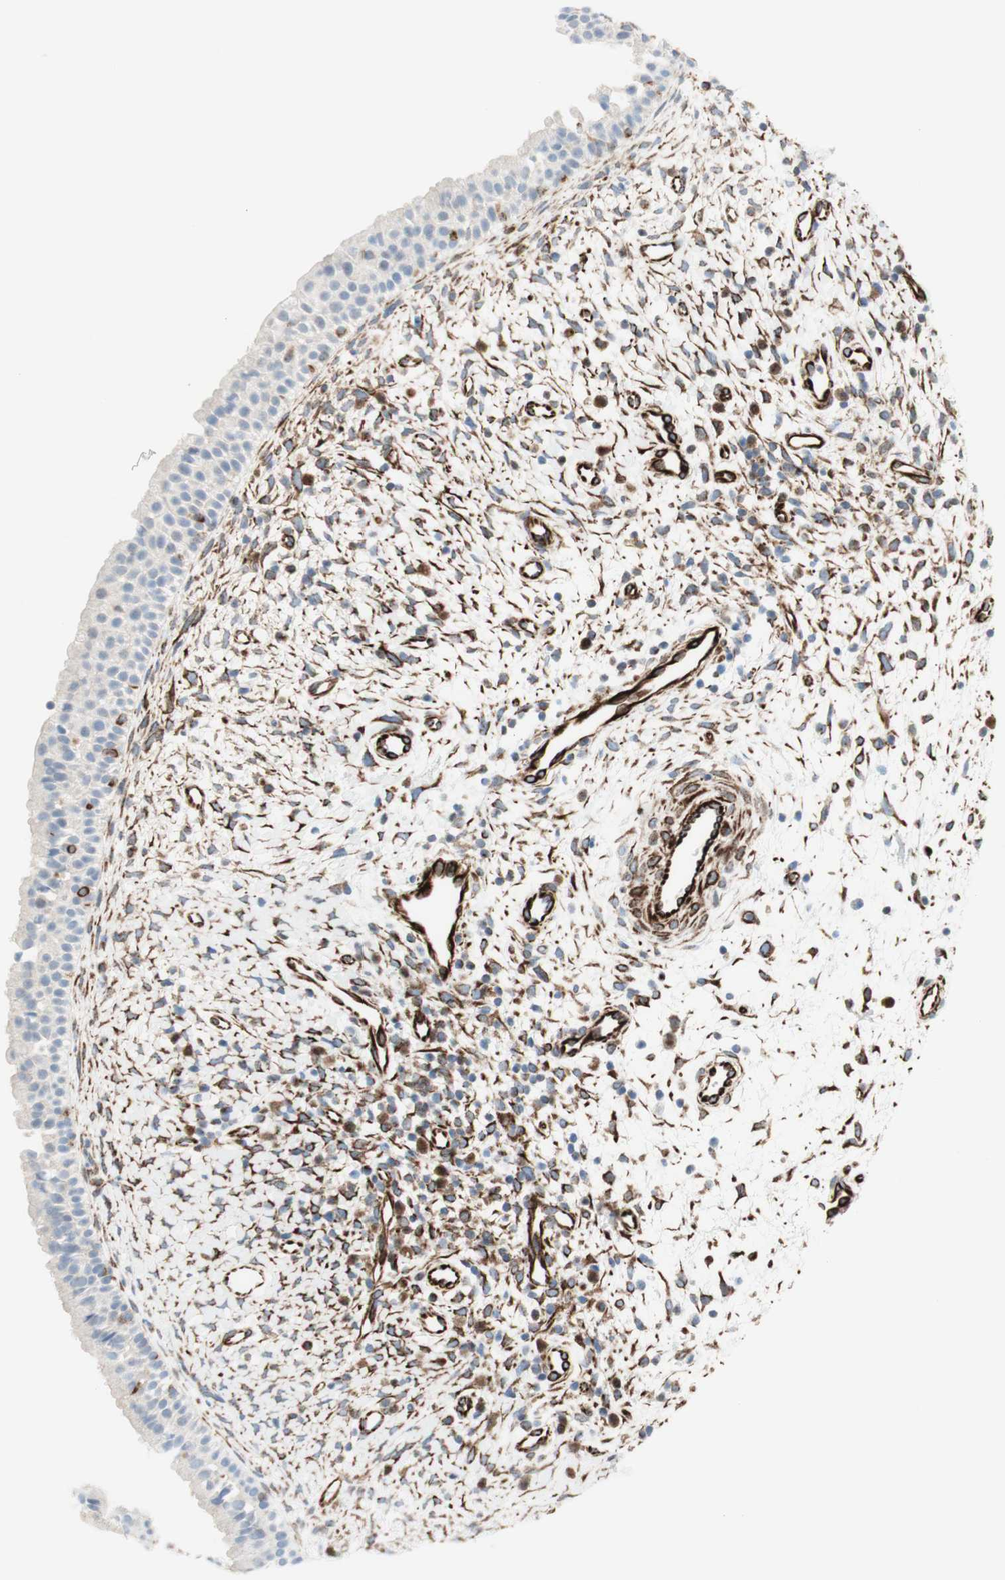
{"staining": {"intensity": "negative", "quantity": "none", "location": "none"}, "tissue": "nasopharynx", "cell_type": "Respiratory epithelial cells", "image_type": "normal", "snomed": [{"axis": "morphology", "description": "Normal tissue, NOS"}, {"axis": "topography", "description": "Nasopharynx"}], "caption": "Nasopharynx stained for a protein using IHC shows no staining respiratory epithelial cells.", "gene": "POU2AF1", "patient": {"sex": "male", "age": 22}}